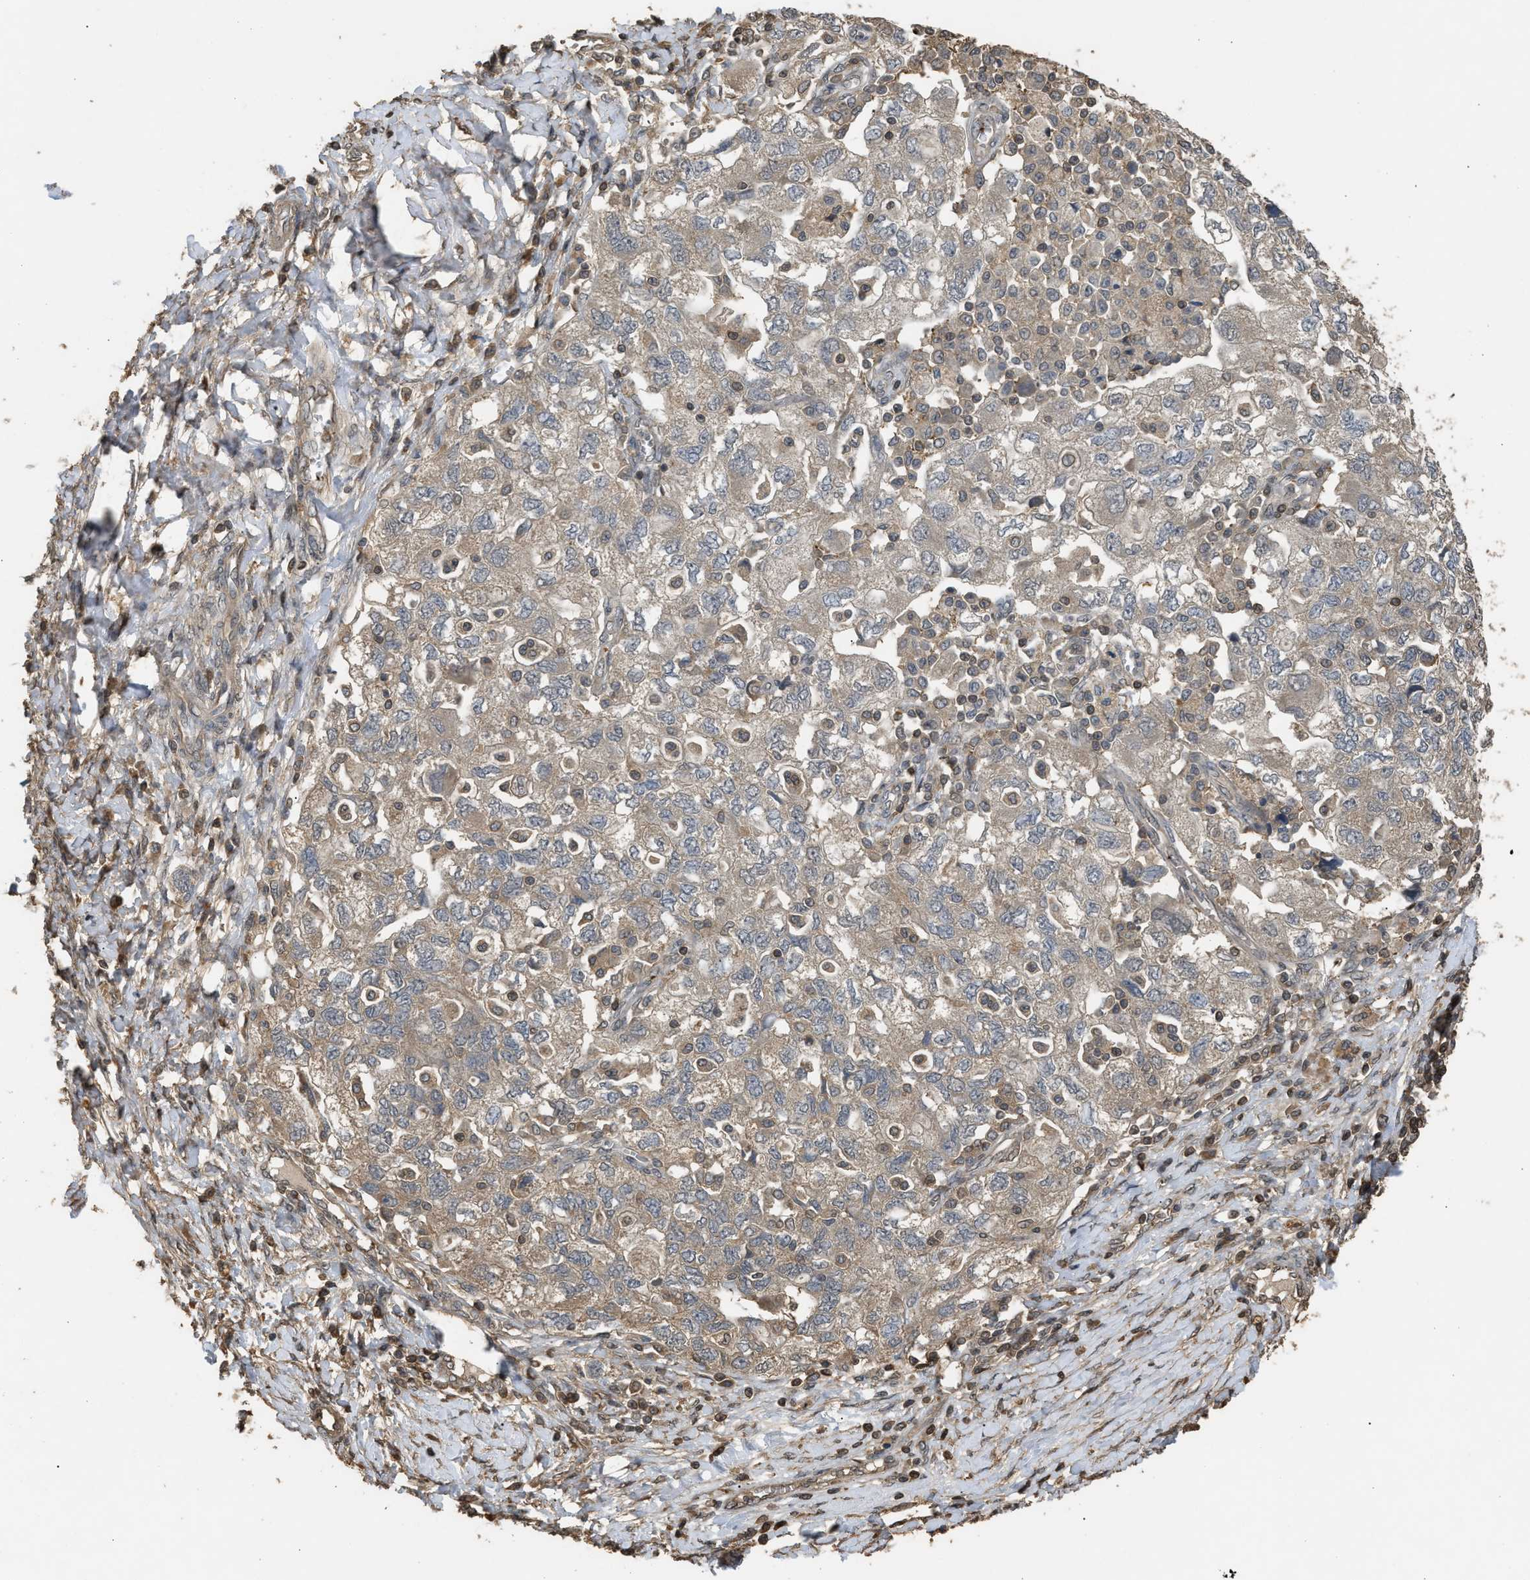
{"staining": {"intensity": "weak", "quantity": "<25%", "location": "cytoplasmic/membranous"}, "tissue": "ovarian cancer", "cell_type": "Tumor cells", "image_type": "cancer", "snomed": [{"axis": "morphology", "description": "Carcinoma, NOS"}, {"axis": "morphology", "description": "Cystadenocarcinoma, serous, NOS"}, {"axis": "topography", "description": "Ovary"}], "caption": "There is no significant staining in tumor cells of ovarian cancer (carcinoma).", "gene": "ARHGDIA", "patient": {"sex": "female", "age": 69}}